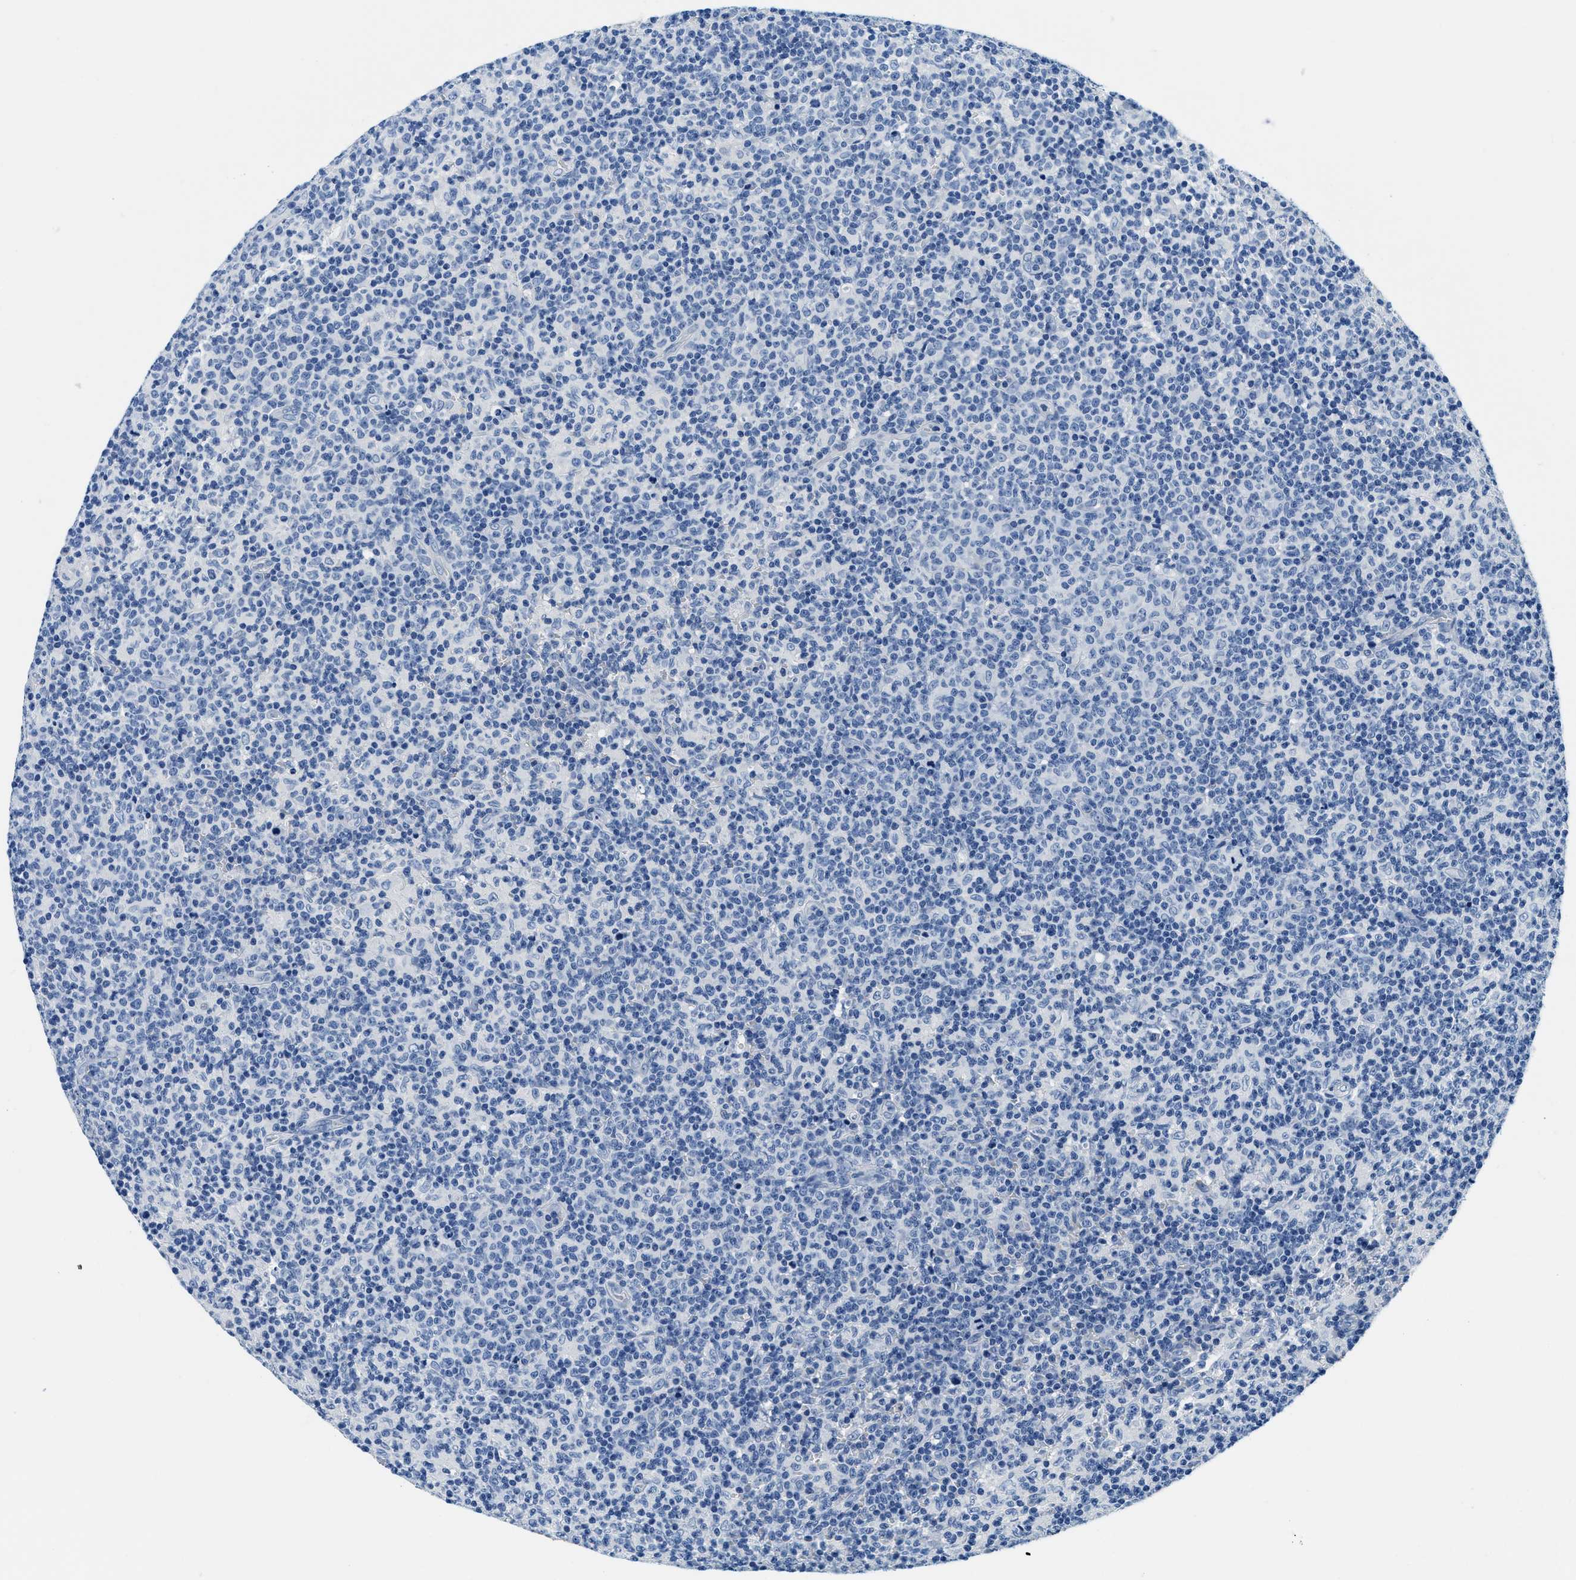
{"staining": {"intensity": "negative", "quantity": "none", "location": "none"}, "tissue": "lymph node", "cell_type": "Germinal center cells", "image_type": "normal", "snomed": [{"axis": "morphology", "description": "Normal tissue, NOS"}, {"axis": "morphology", "description": "Inflammation, NOS"}, {"axis": "topography", "description": "Lymph node"}], "caption": "This photomicrograph is of unremarkable lymph node stained with immunohistochemistry to label a protein in brown with the nuclei are counter-stained blue. There is no staining in germinal center cells.", "gene": "GSTM3", "patient": {"sex": "male", "age": 55}}